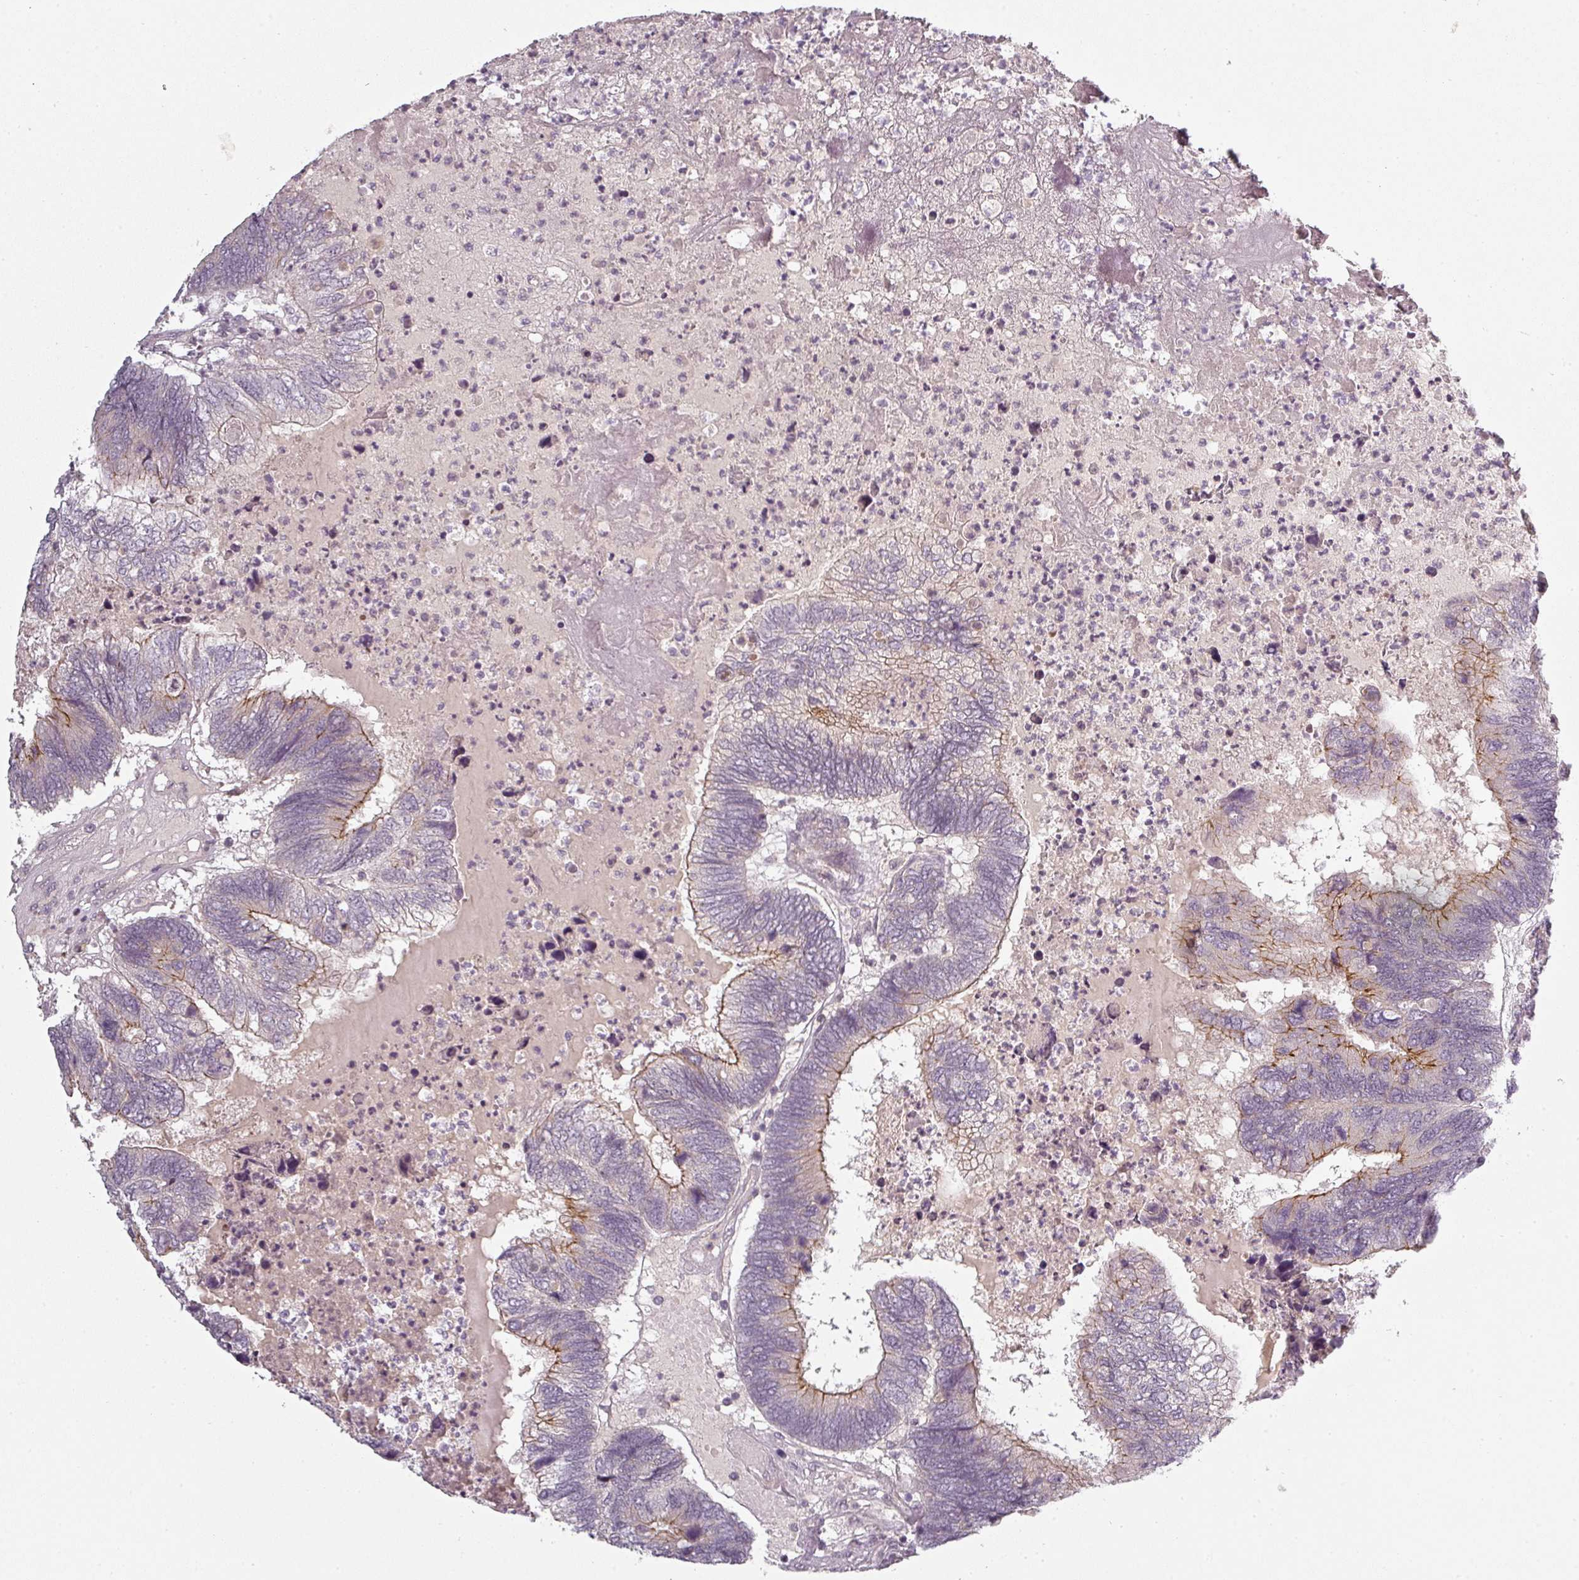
{"staining": {"intensity": "moderate", "quantity": "<25%", "location": "cytoplasmic/membranous"}, "tissue": "colorectal cancer", "cell_type": "Tumor cells", "image_type": "cancer", "snomed": [{"axis": "morphology", "description": "Adenocarcinoma, NOS"}, {"axis": "topography", "description": "Colon"}], "caption": "An immunohistochemistry (IHC) histopathology image of tumor tissue is shown. Protein staining in brown labels moderate cytoplasmic/membranous positivity in colorectal cancer within tumor cells.", "gene": "SLC16A9", "patient": {"sex": "female", "age": 67}}